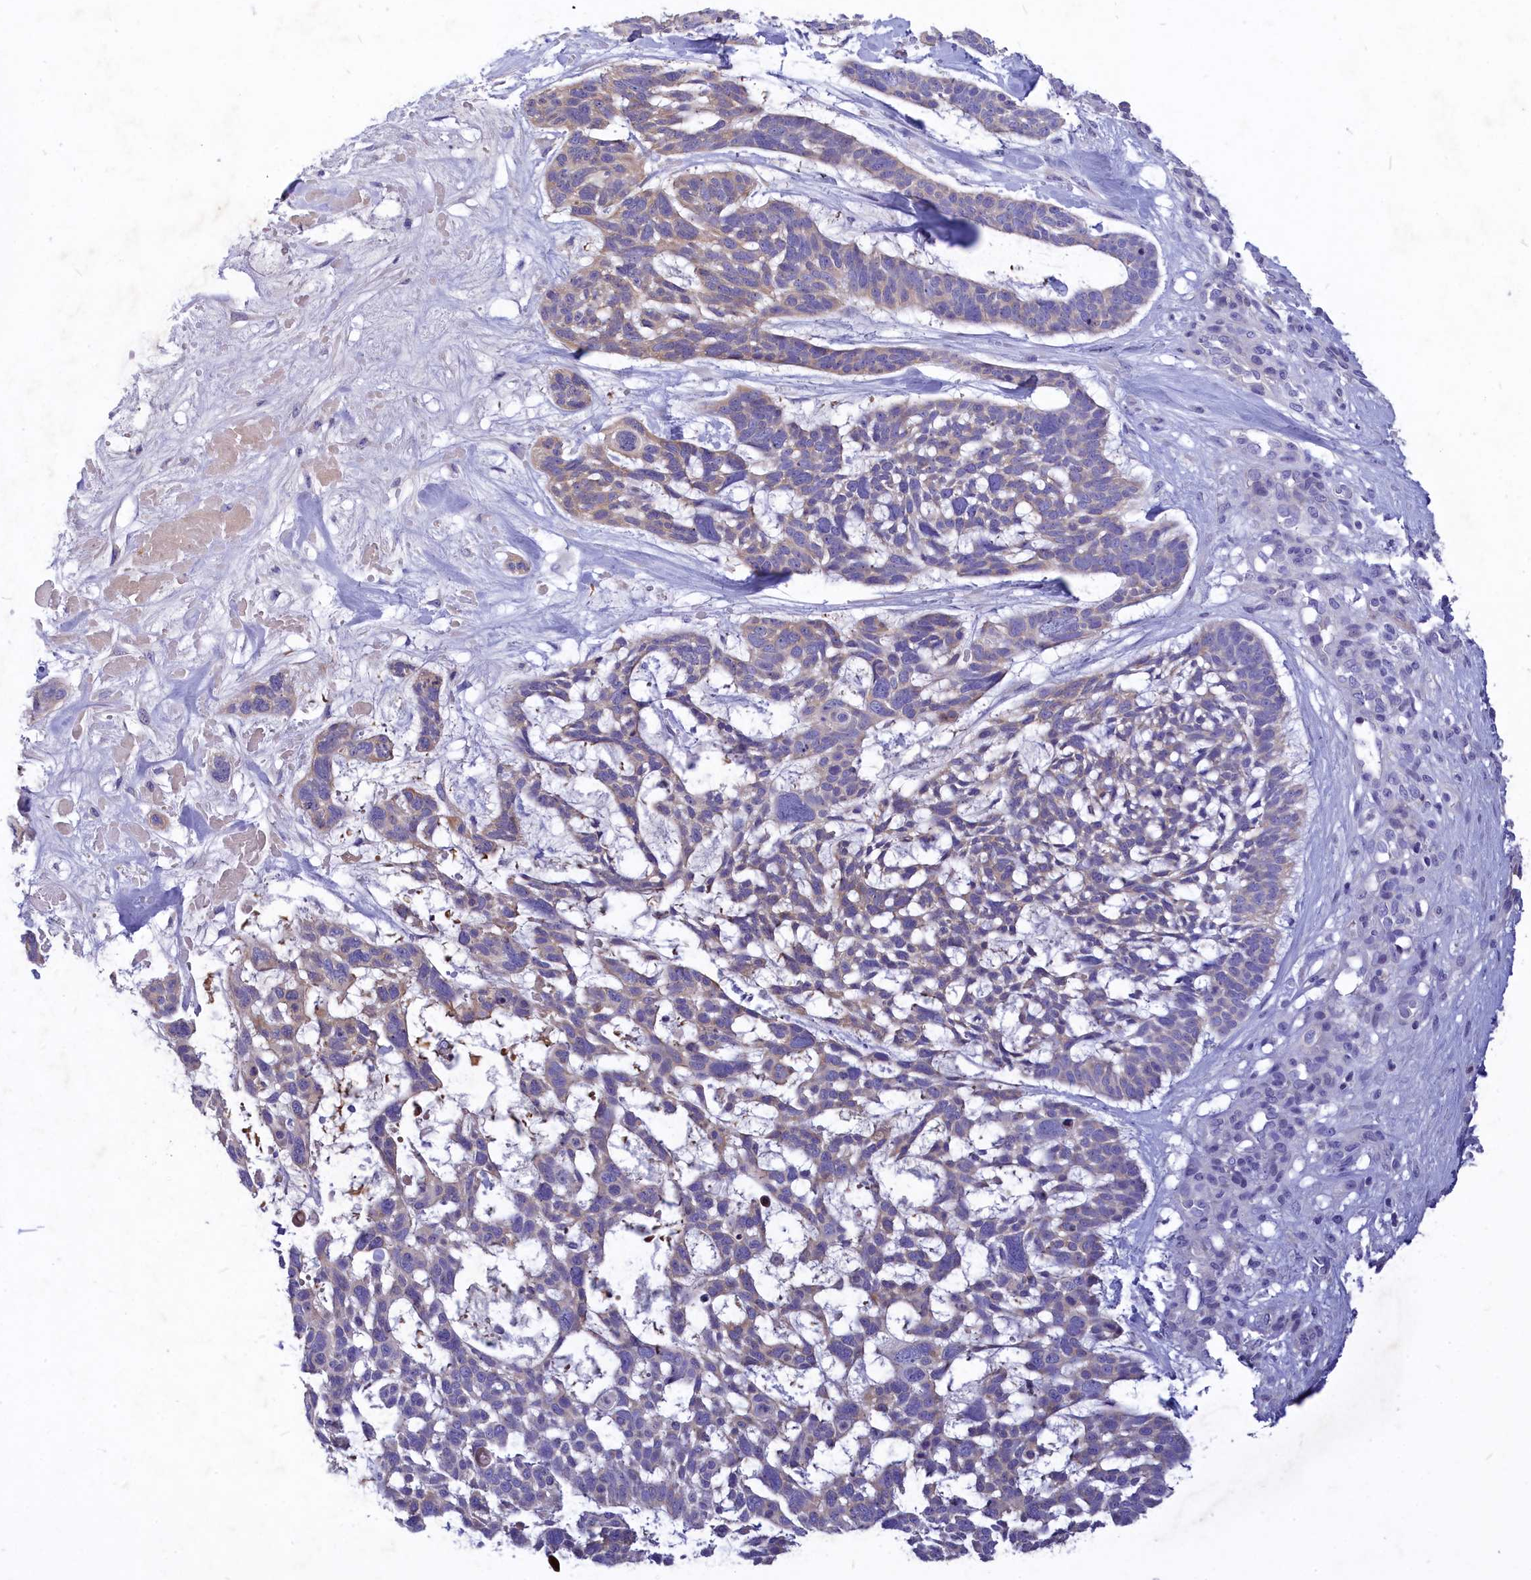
{"staining": {"intensity": "weak", "quantity": "<25%", "location": "cytoplasmic/membranous"}, "tissue": "skin cancer", "cell_type": "Tumor cells", "image_type": "cancer", "snomed": [{"axis": "morphology", "description": "Basal cell carcinoma"}, {"axis": "topography", "description": "Skin"}], "caption": "High power microscopy photomicrograph of an immunohistochemistry (IHC) image of skin cancer, revealing no significant expression in tumor cells.", "gene": "DEFB119", "patient": {"sex": "male", "age": 88}}